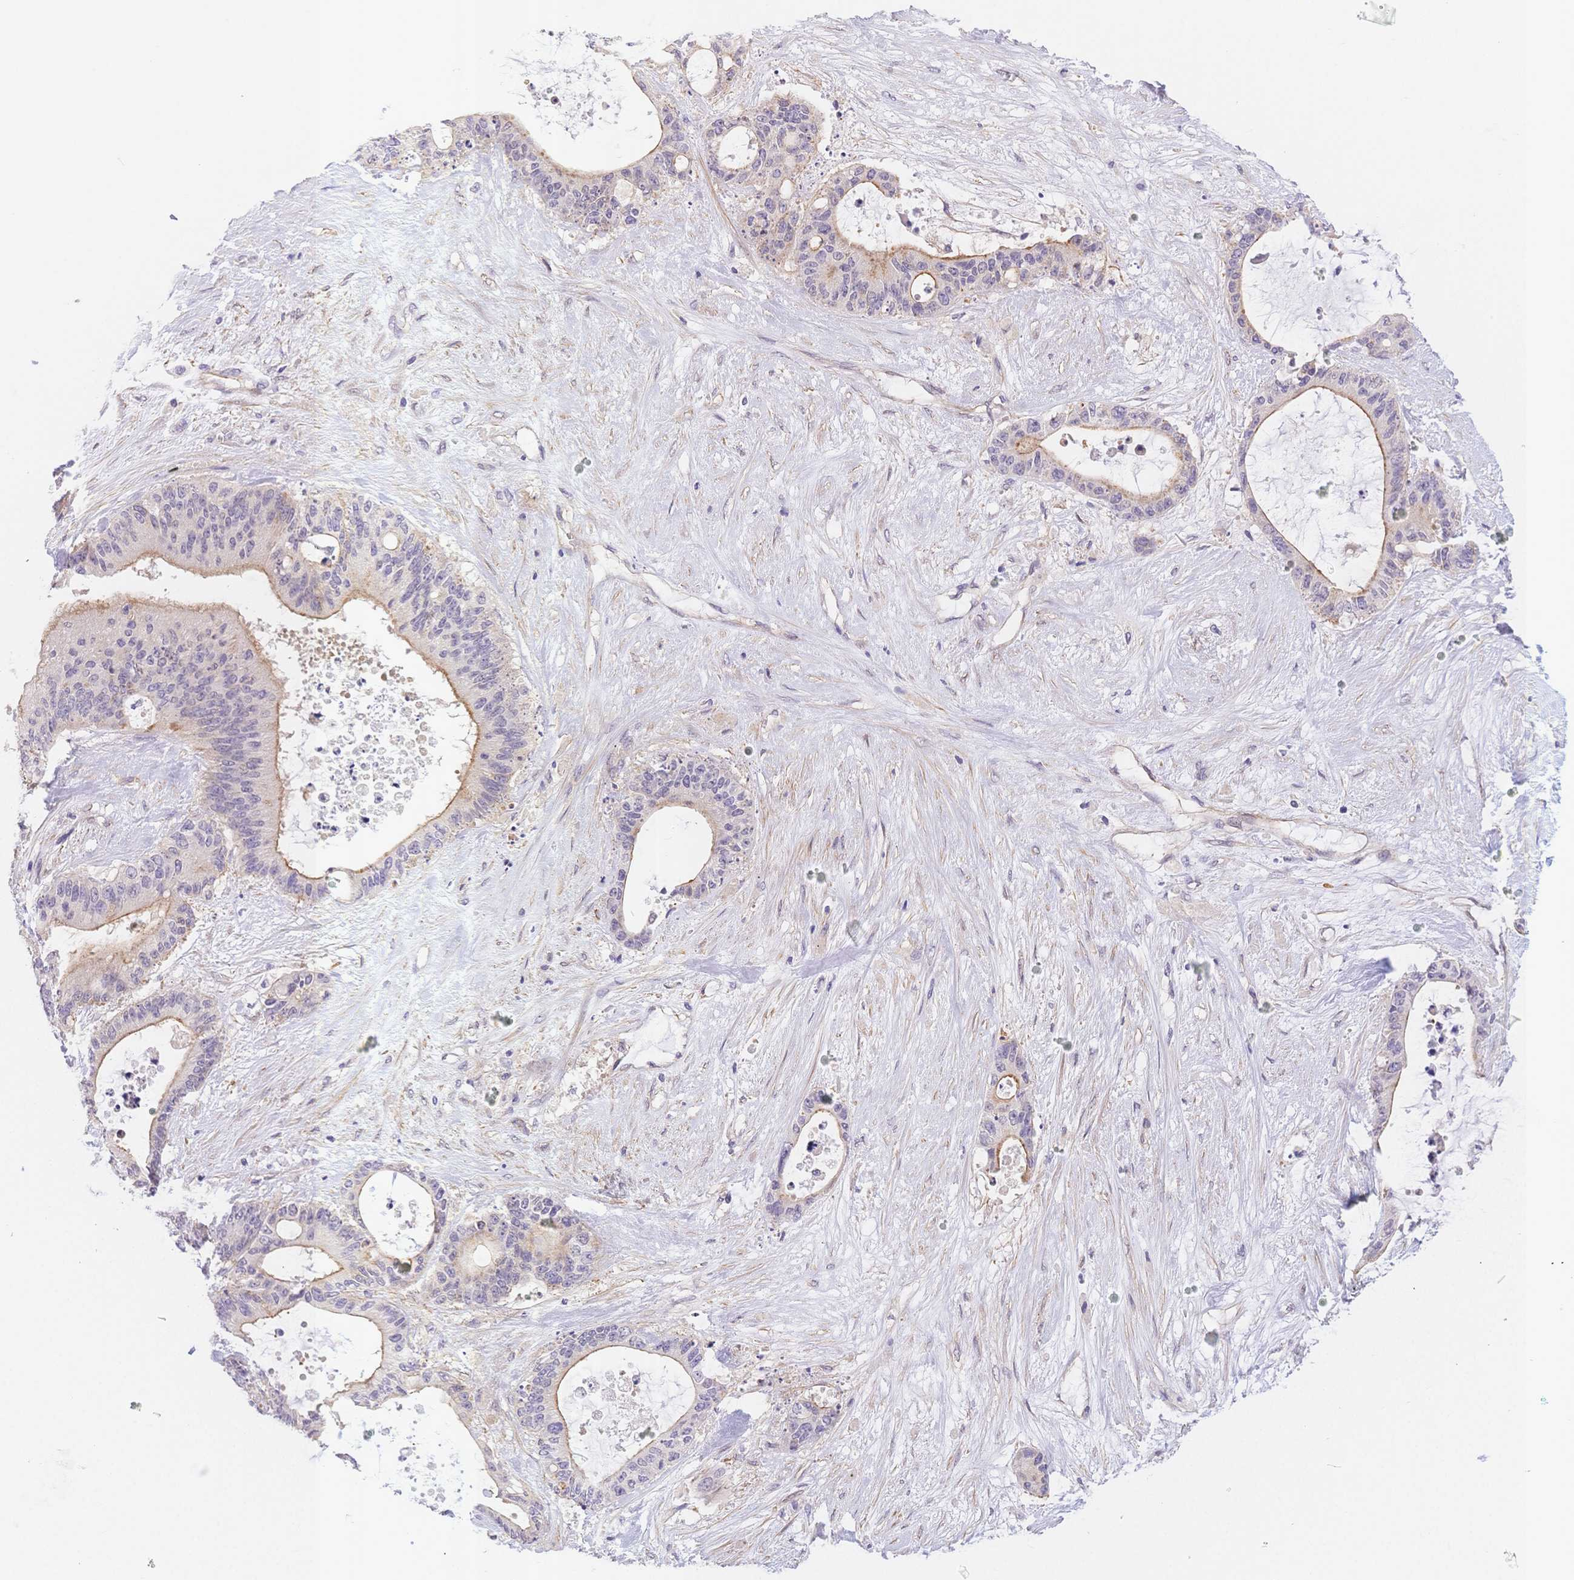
{"staining": {"intensity": "moderate", "quantity": "25%-75%", "location": "cytoplasmic/membranous"}, "tissue": "liver cancer", "cell_type": "Tumor cells", "image_type": "cancer", "snomed": [{"axis": "morphology", "description": "Normal tissue, NOS"}, {"axis": "morphology", "description": "Cholangiocarcinoma"}, {"axis": "topography", "description": "Liver"}, {"axis": "topography", "description": "Peripheral nerve tissue"}], "caption": "About 25%-75% of tumor cells in cholangiocarcinoma (liver) exhibit moderate cytoplasmic/membranous protein staining as visualized by brown immunohistochemical staining.", "gene": "CSN1S1", "patient": {"sex": "female", "age": 73}}